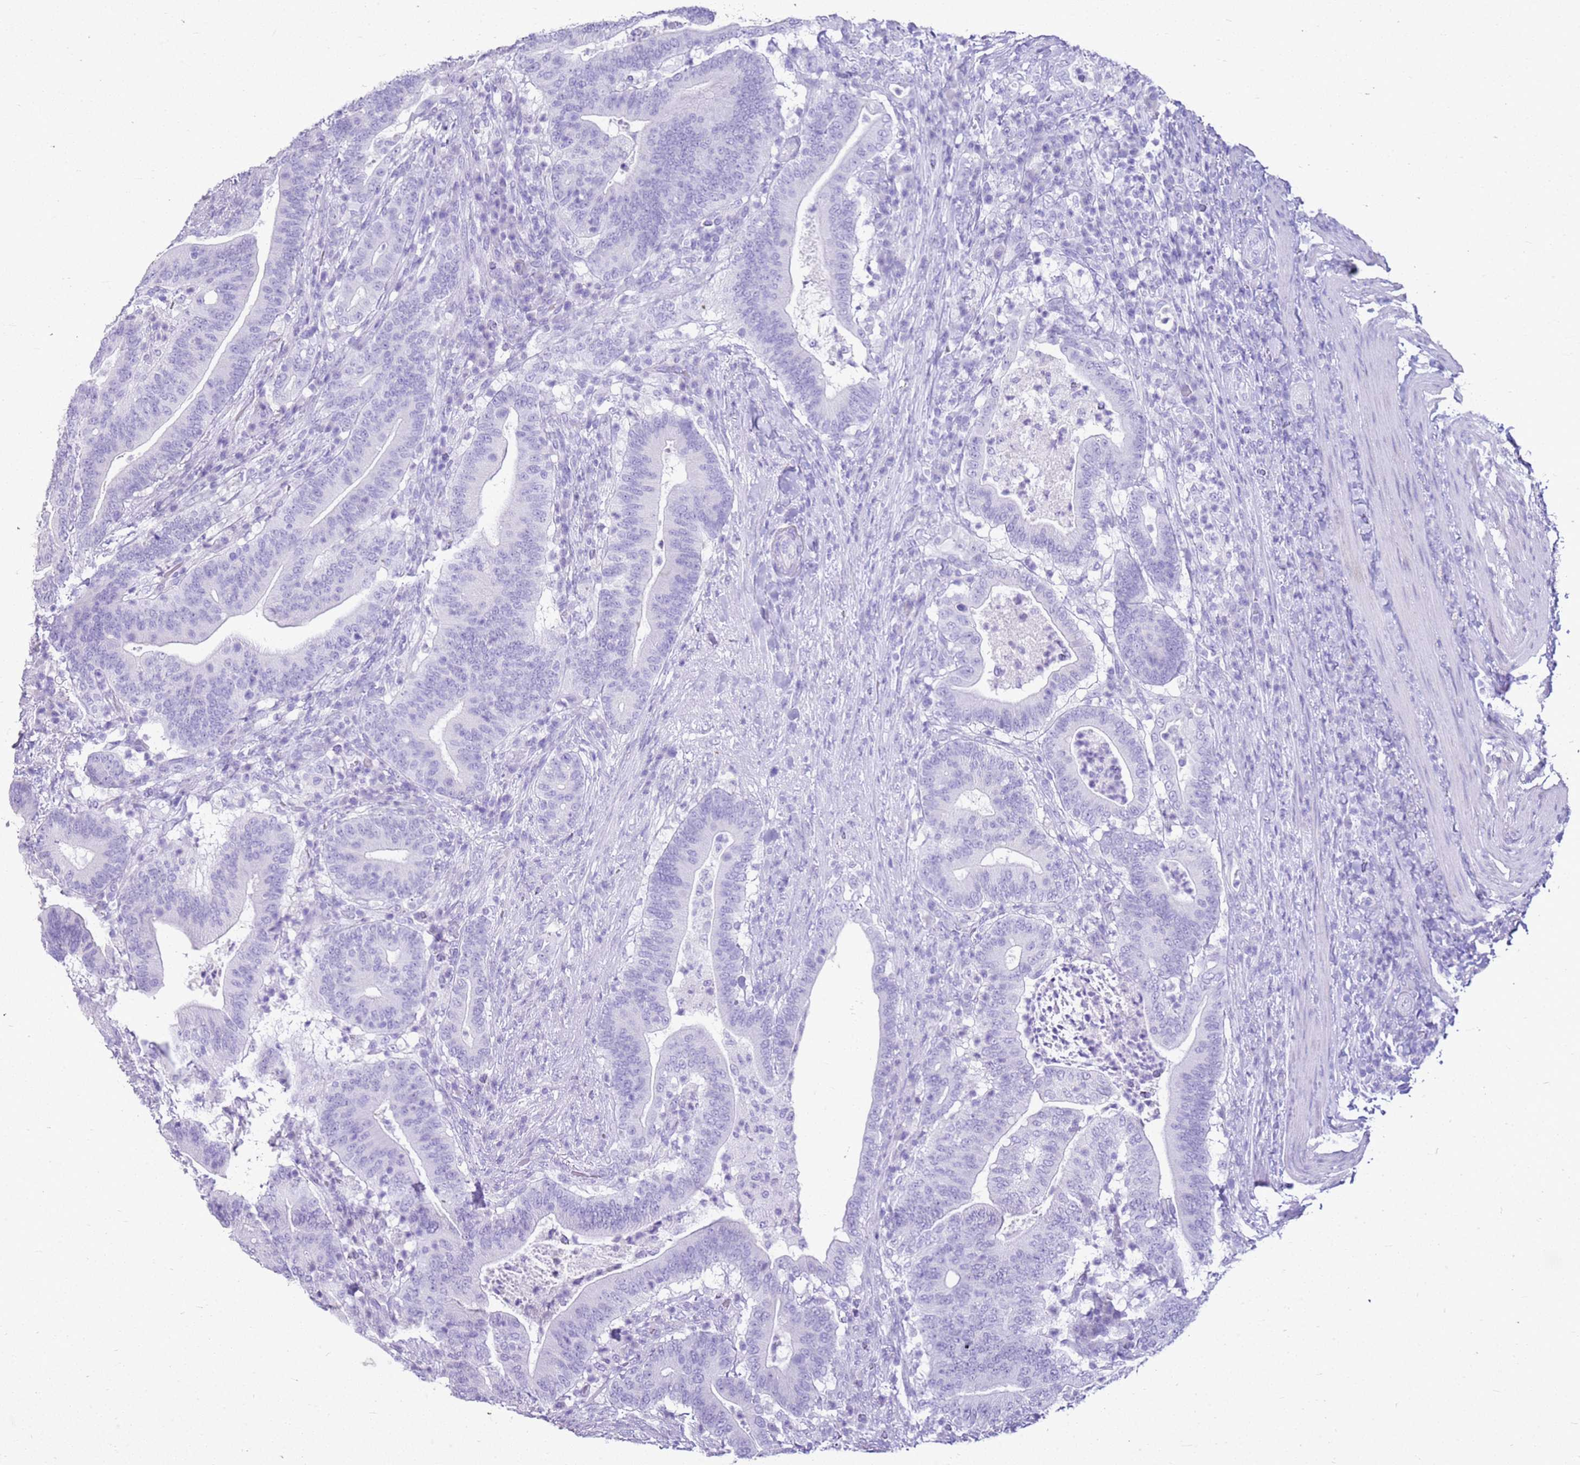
{"staining": {"intensity": "negative", "quantity": "none", "location": "none"}, "tissue": "colorectal cancer", "cell_type": "Tumor cells", "image_type": "cancer", "snomed": [{"axis": "morphology", "description": "Adenocarcinoma, NOS"}, {"axis": "topography", "description": "Colon"}], "caption": "The histopathology image exhibits no staining of tumor cells in adenocarcinoma (colorectal). Brightfield microscopy of immunohistochemistry stained with DAB (3,3'-diaminobenzidine) (brown) and hematoxylin (blue), captured at high magnification.", "gene": "CA8", "patient": {"sex": "female", "age": 66}}